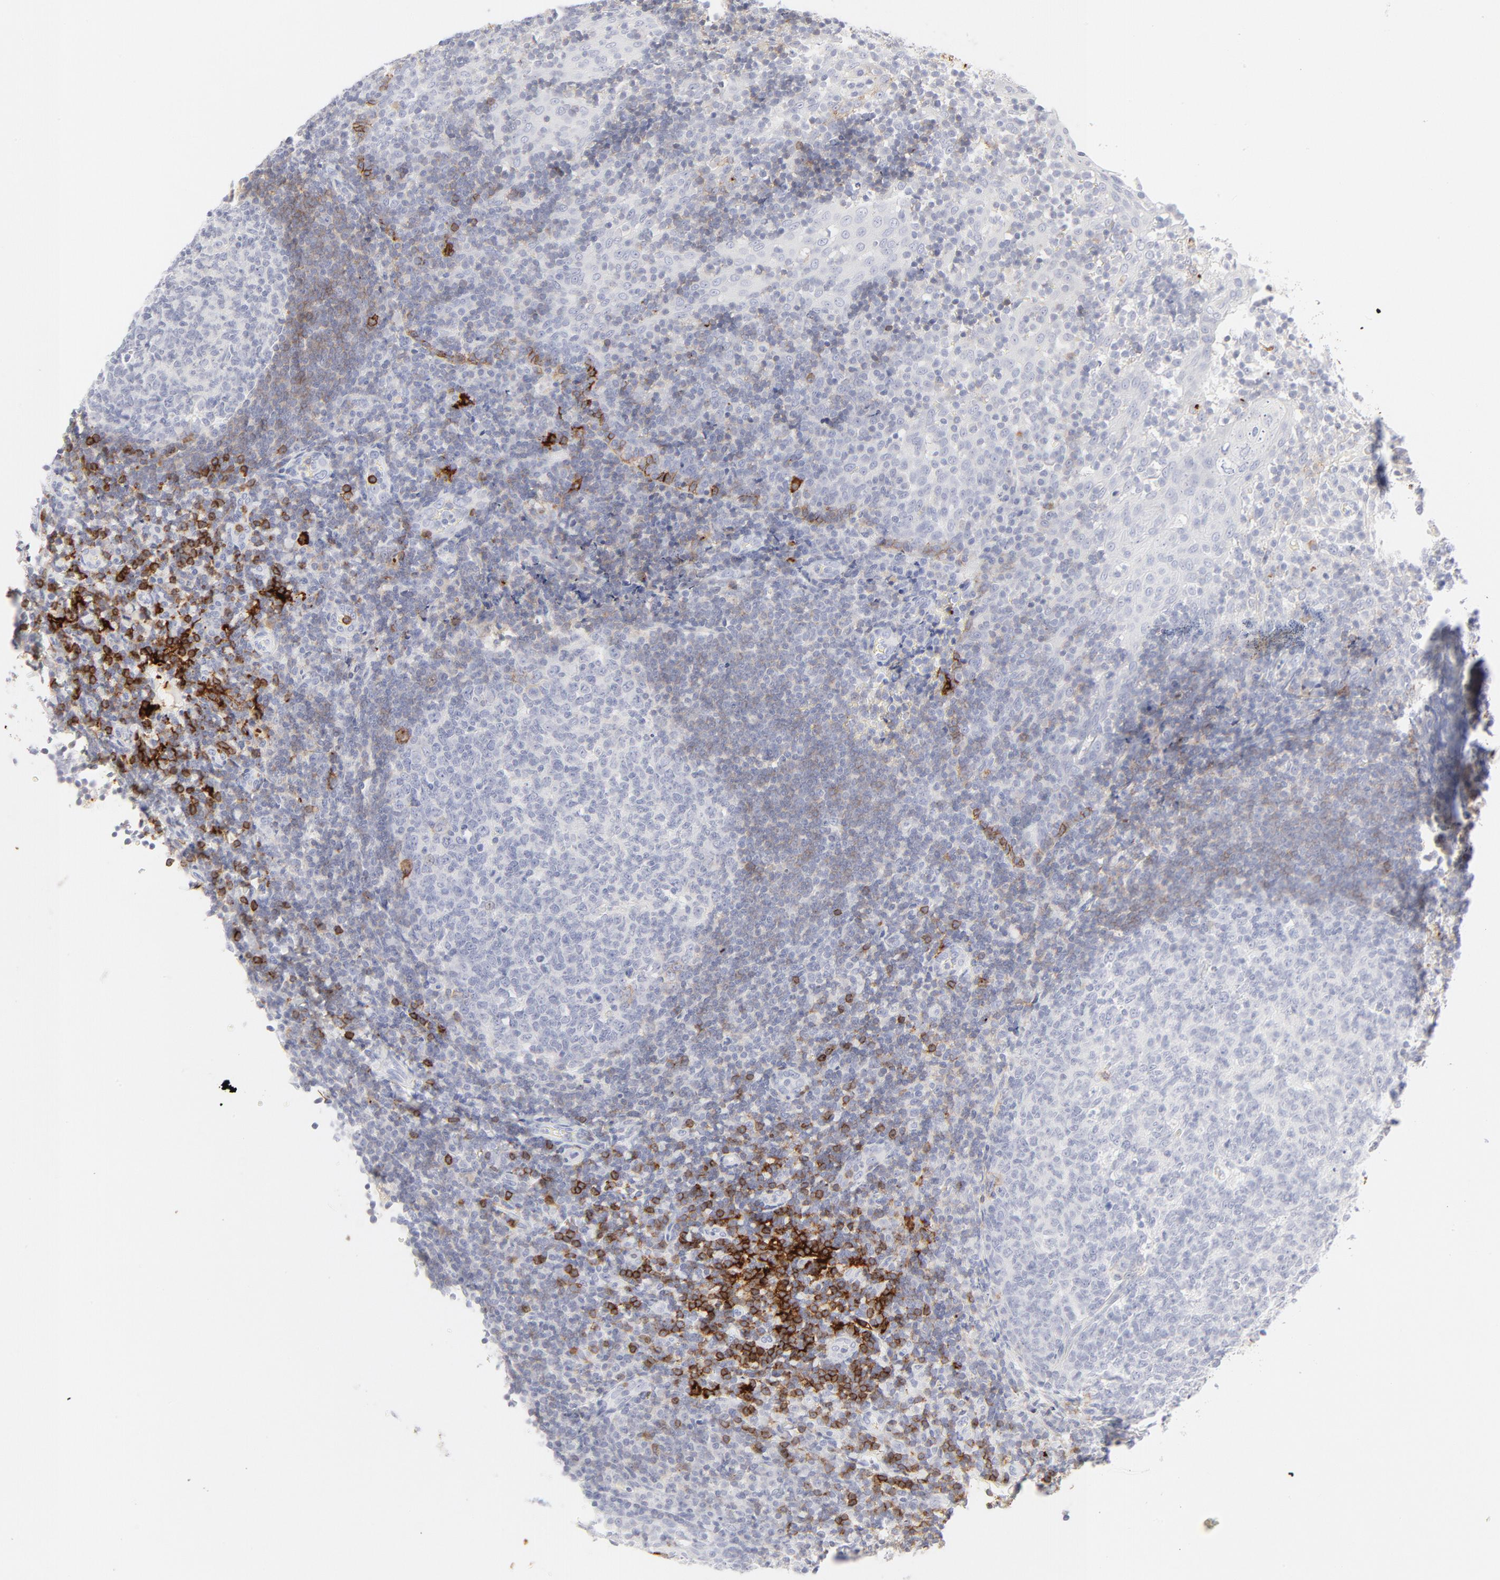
{"staining": {"intensity": "negative", "quantity": "none", "location": "none"}, "tissue": "tonsil", "cell_type": "Germinal center cells", "image_type": "normal", "snomed": [{"axis": "morphology", "description": "Normal tissue, NOS"}, {"axis": "topography", "description": "Tonsil"}], "caption": "Tonsil was stained to show a protein in brown. There is no significant staining in germinal center cells.", "gene": "CCR7", "patient": {"sex": "female", "age": 40}}